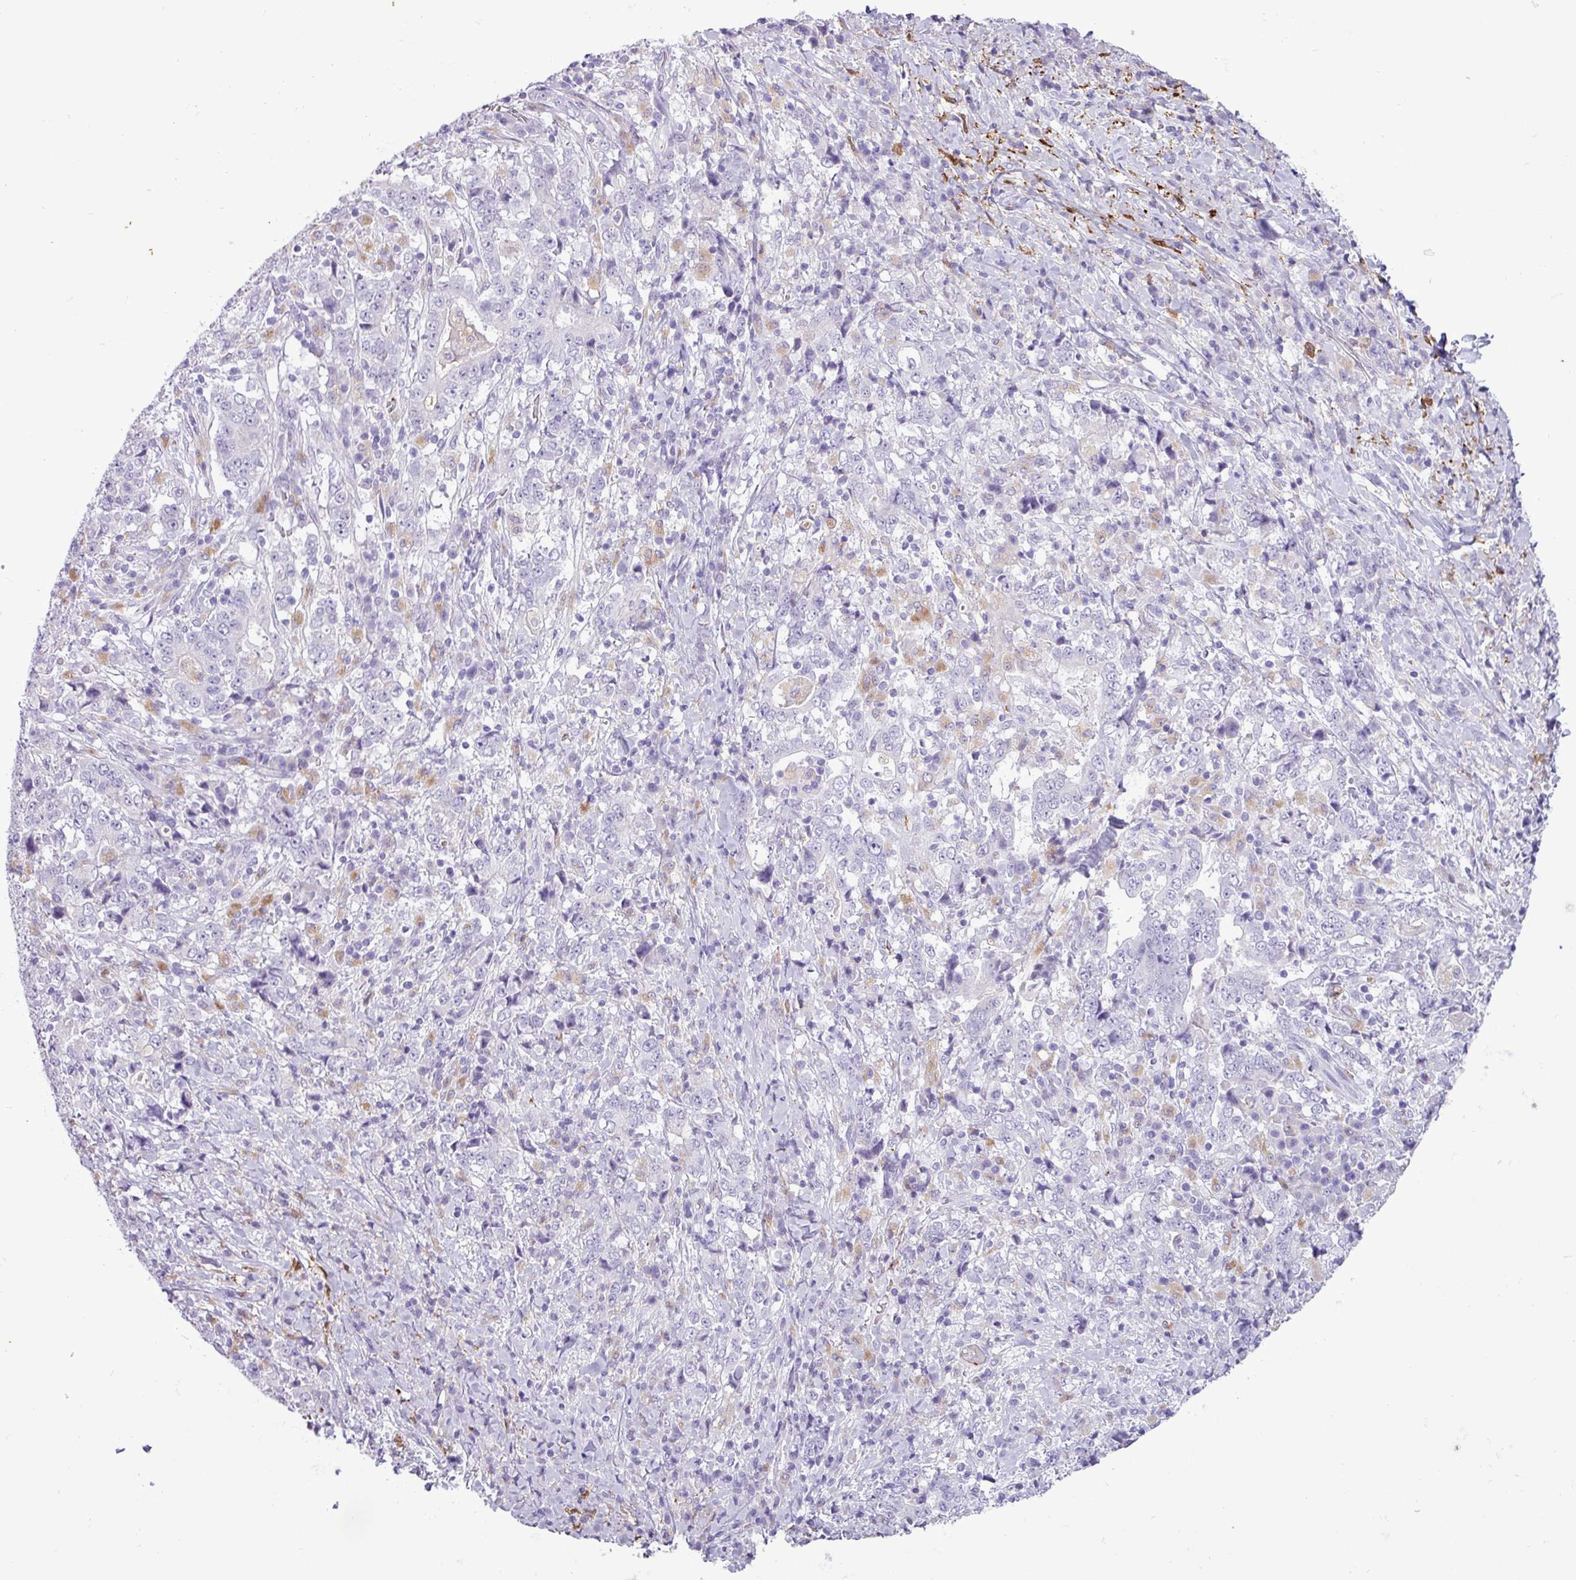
{"staining": {"intensity": "negative", "quantity": "none", "location": "none"}, "tissue": "stomach cancer", "cell_type": "Tumor cells", "image_type": "cancer", "snomed": [{"axis": "morphology", "description": "Normal tissue, NOS"}, {"axis": "morphology", "description": "Adenocarcinoma, NOS"}, {"axis": "topography", "description": "Stomach, upper"}, {"axis": "topography", "description": "Stomach"}], "caption": "There is no significant positivity in tumor cells of adenocarcinoma (stomach).", "gene": "TMEM200C", "patient": {"sex": "male", "age": 59}}